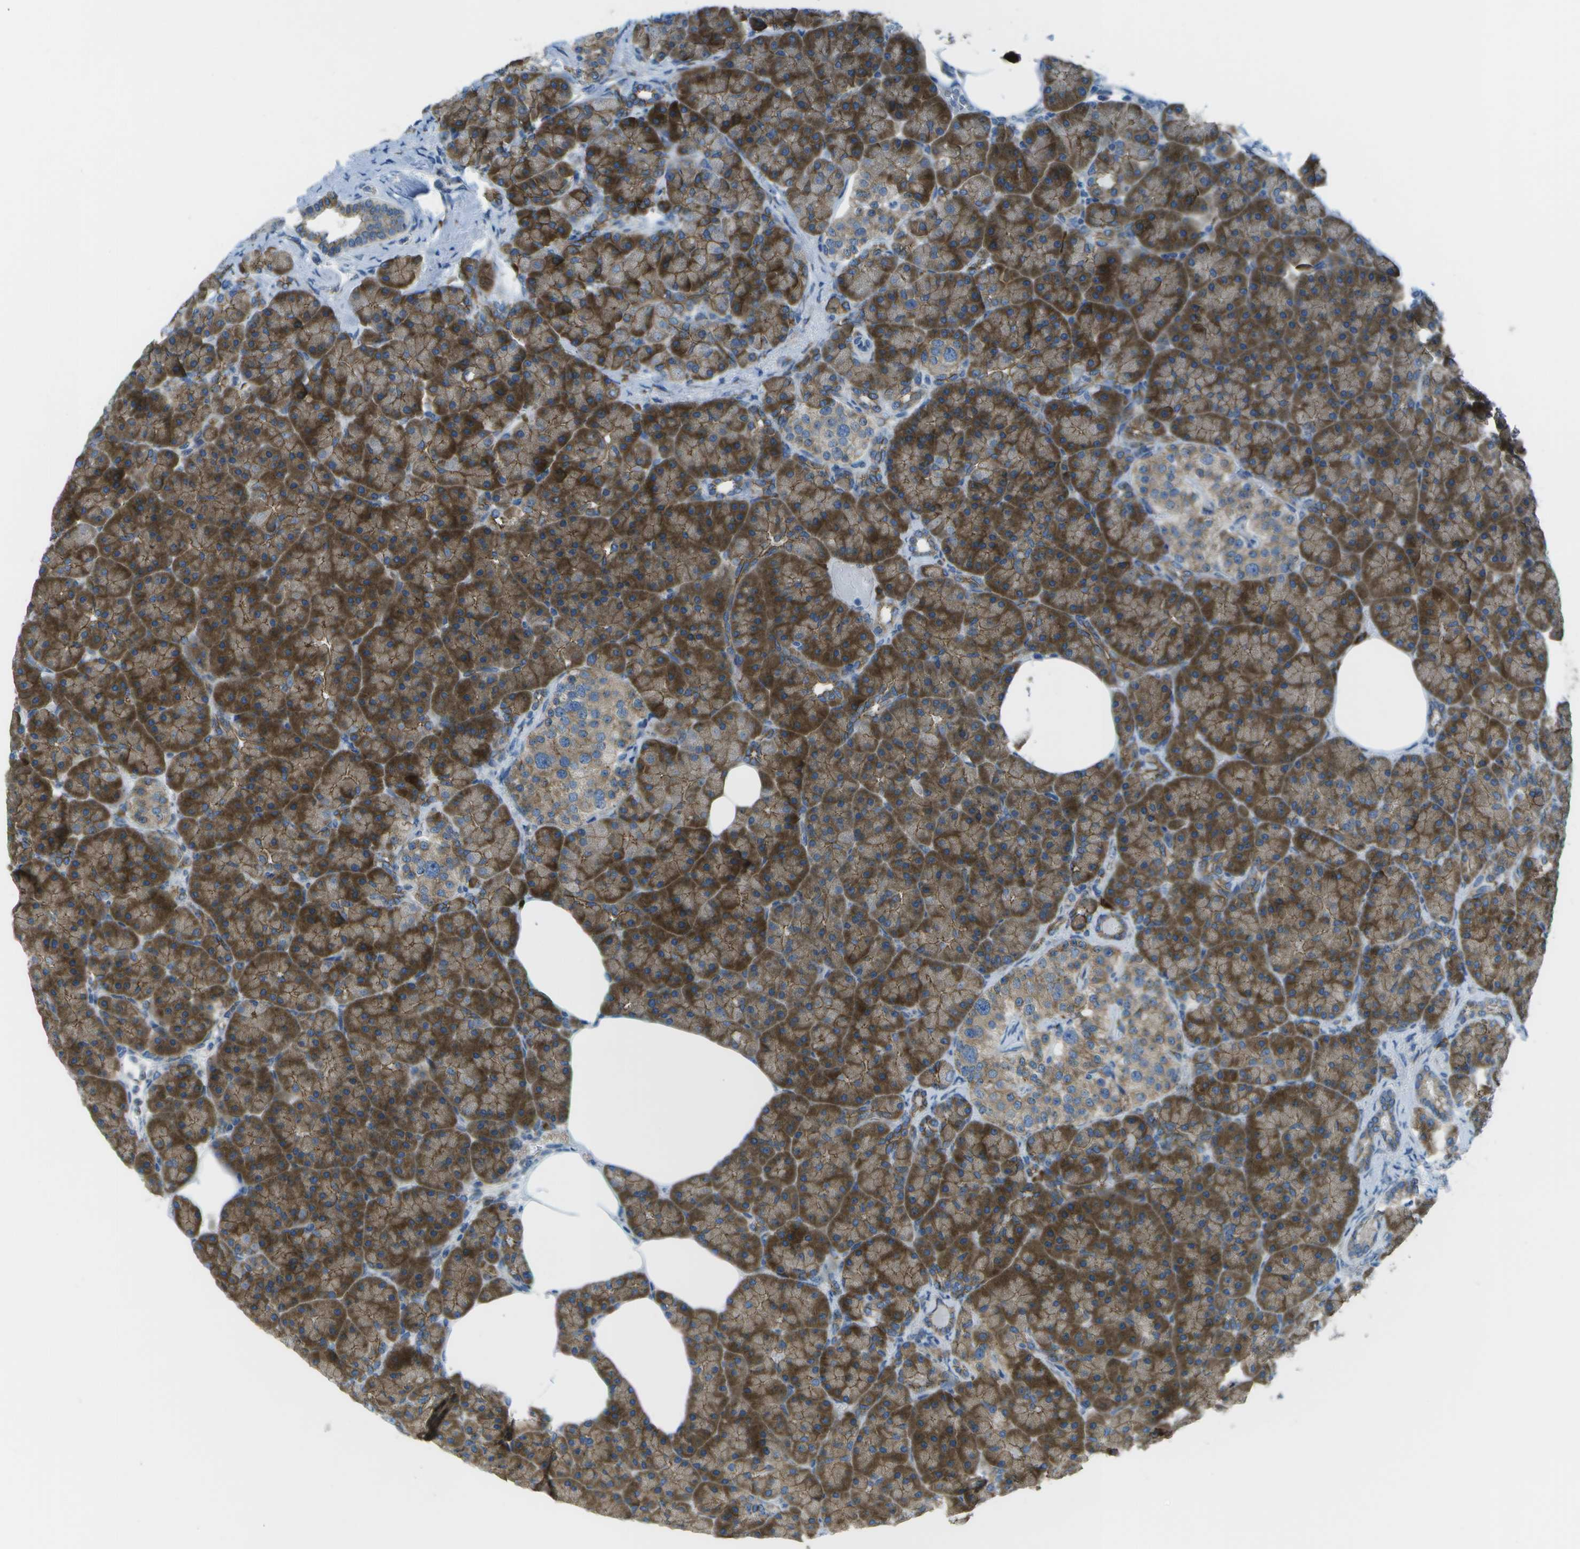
{"staining": {"intensity": "strong", "quantity": ">75%", "location": "cytoplasmic/membranous"}, "tissue": "pancreas", "cell_type": "Exocrine glandular cells", "image_type": "normal", "snomed": [{"axis": "morphology", "description": "Normal tissue, NOS"}, {"axis": "topography", "description": "Pancreas"}], "caption": "IHC (DAB (3,3'-diaminobenzidine)) staining of unremarkable pancreas exhibits strong cytoplasmic/membranous protein staining in approximately >75% of exocrine glandular cells. The staining was performed using DAB, with brown indicating positive protein expression. Nuclei are stained blue with hematoxylin.", "gene": "KCTD3", "patient": {"sex": "female", "age": 70}}